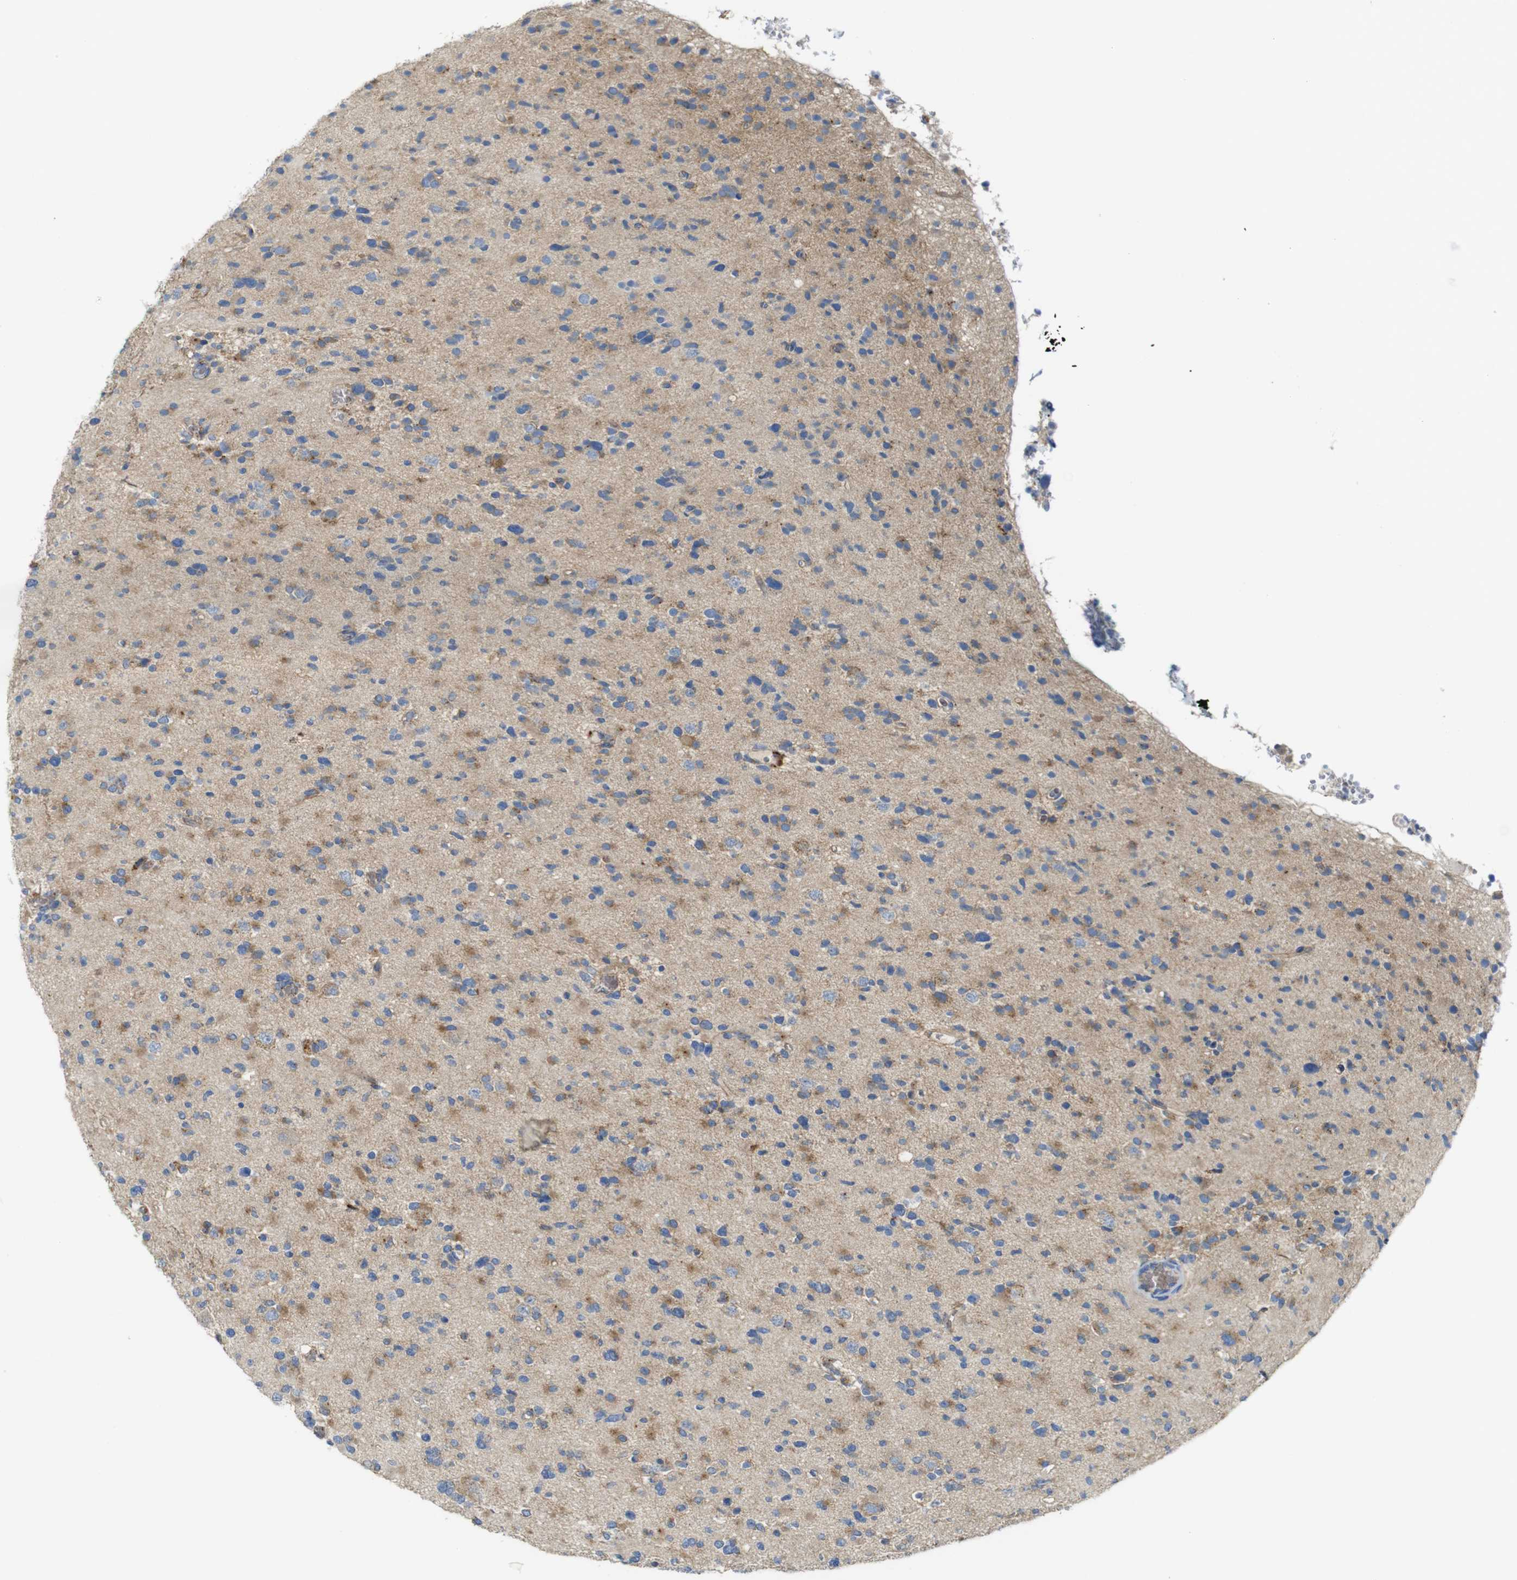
{"staining": {"intensity": "moderate", "quantity": "25%-75%", "location": "cytoplasmic/membranous"}, "tissue": "glioma", "cell_type": "Tumor cells", "image_type": "cancer", "snomed": [{"axis": "morphology", "description": "Glioma, malignant, Low grade"}, {"axis": "topography", "description": "Brain"}], "caption": "Human malignant glioma (low-grade) stained with a protein marker displays moderate staining in tumor cells.", "gene": "NHLRC3", "patient": {"sex": "female", "age": 22}}